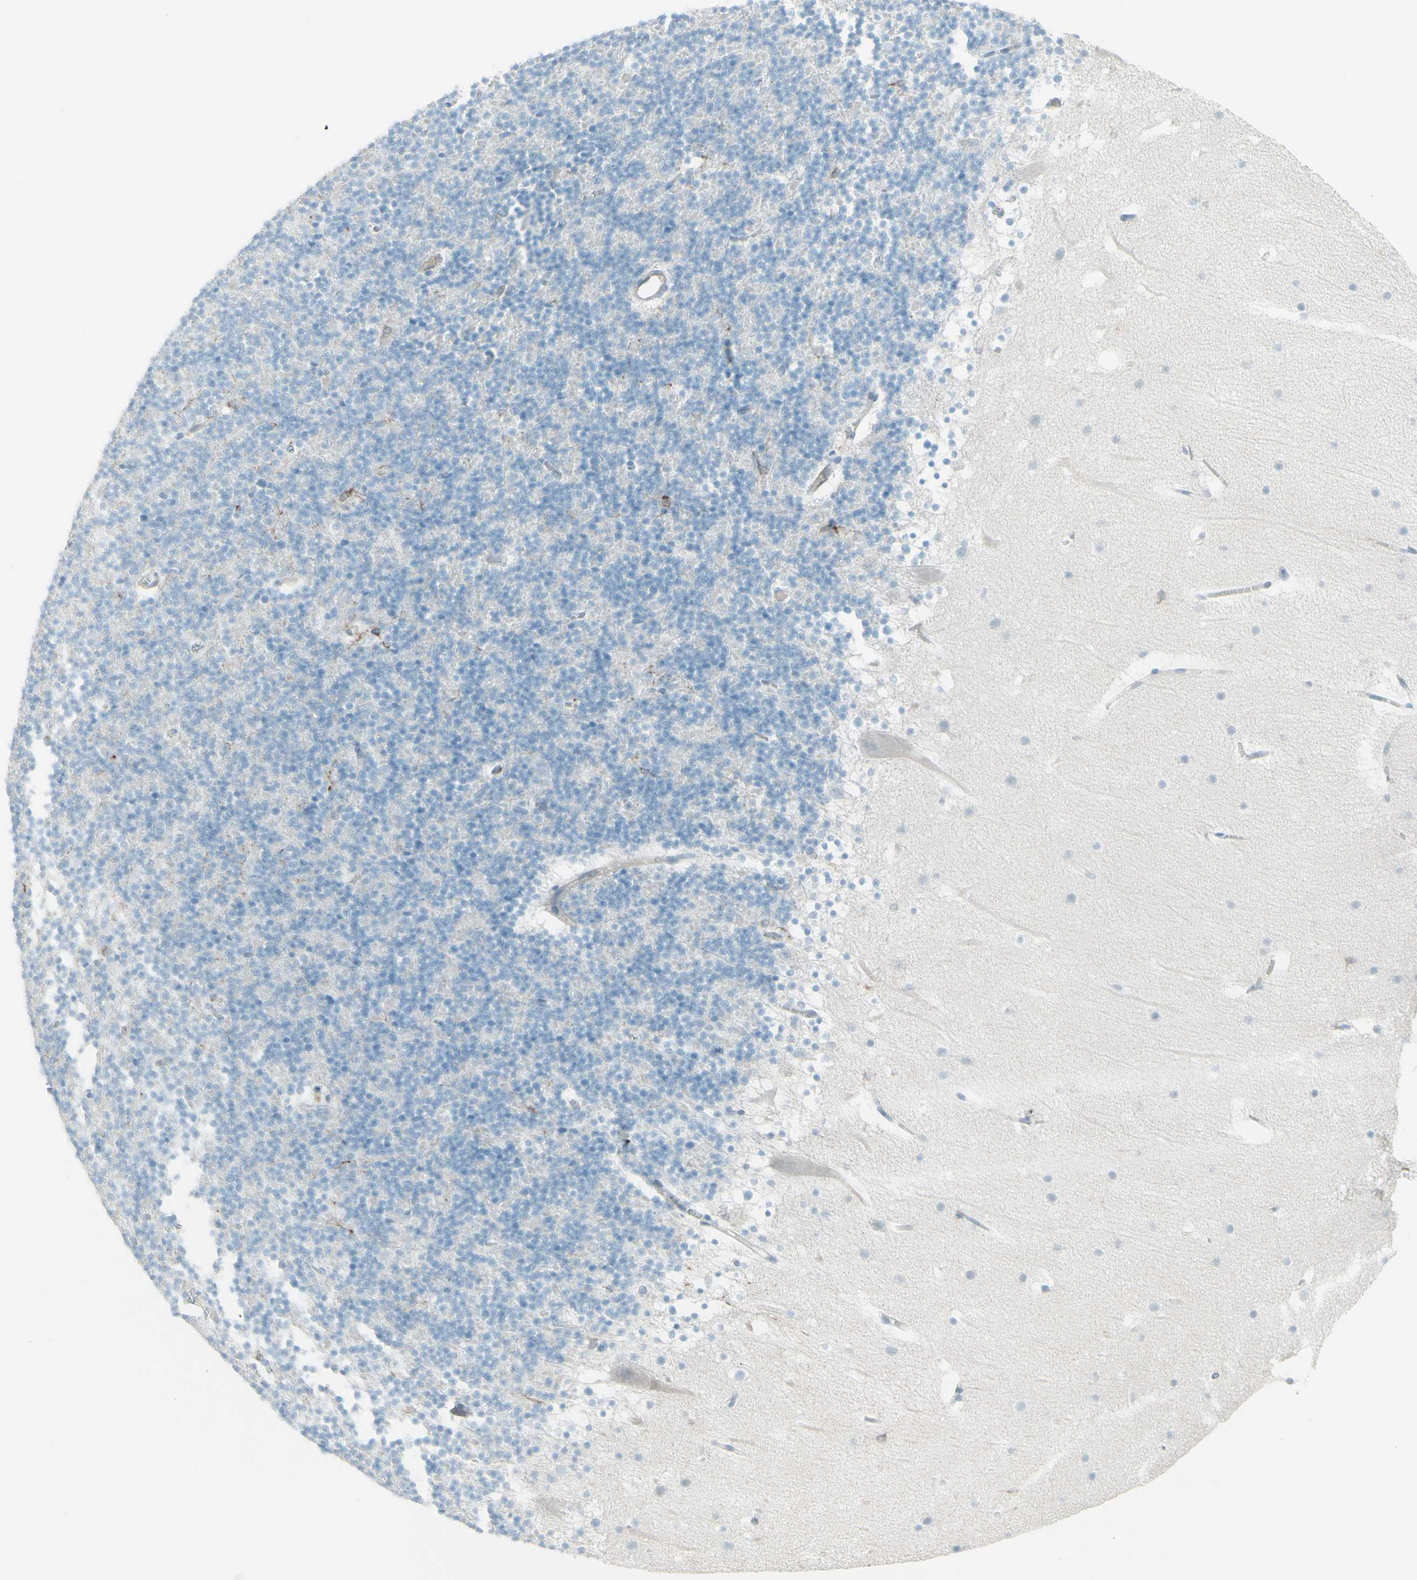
{"staining": {"intensity": "negative", "quantity": "none", "location": "none"}, "tissue": "cerebellum", "cell_type": "Cells in granular layer", "image_type": "normal", "snomed": [{"axis": "morphology", "description": "Normal tissue, NOS"}, {"axis": "topography", "description": "Cerebellum"}], "caption": "Cells in granular layer are negative for brown protein staining in normal cerebellum. The staining was performed using DAB (3,3'-diaminobenzidine) to visualize the protein expression in brown, while the nuclei were stained in blue with hematoxylin (Magnification: 20x).", "gene": "HLA", "patient": {"sex": "male", "age": 45}}